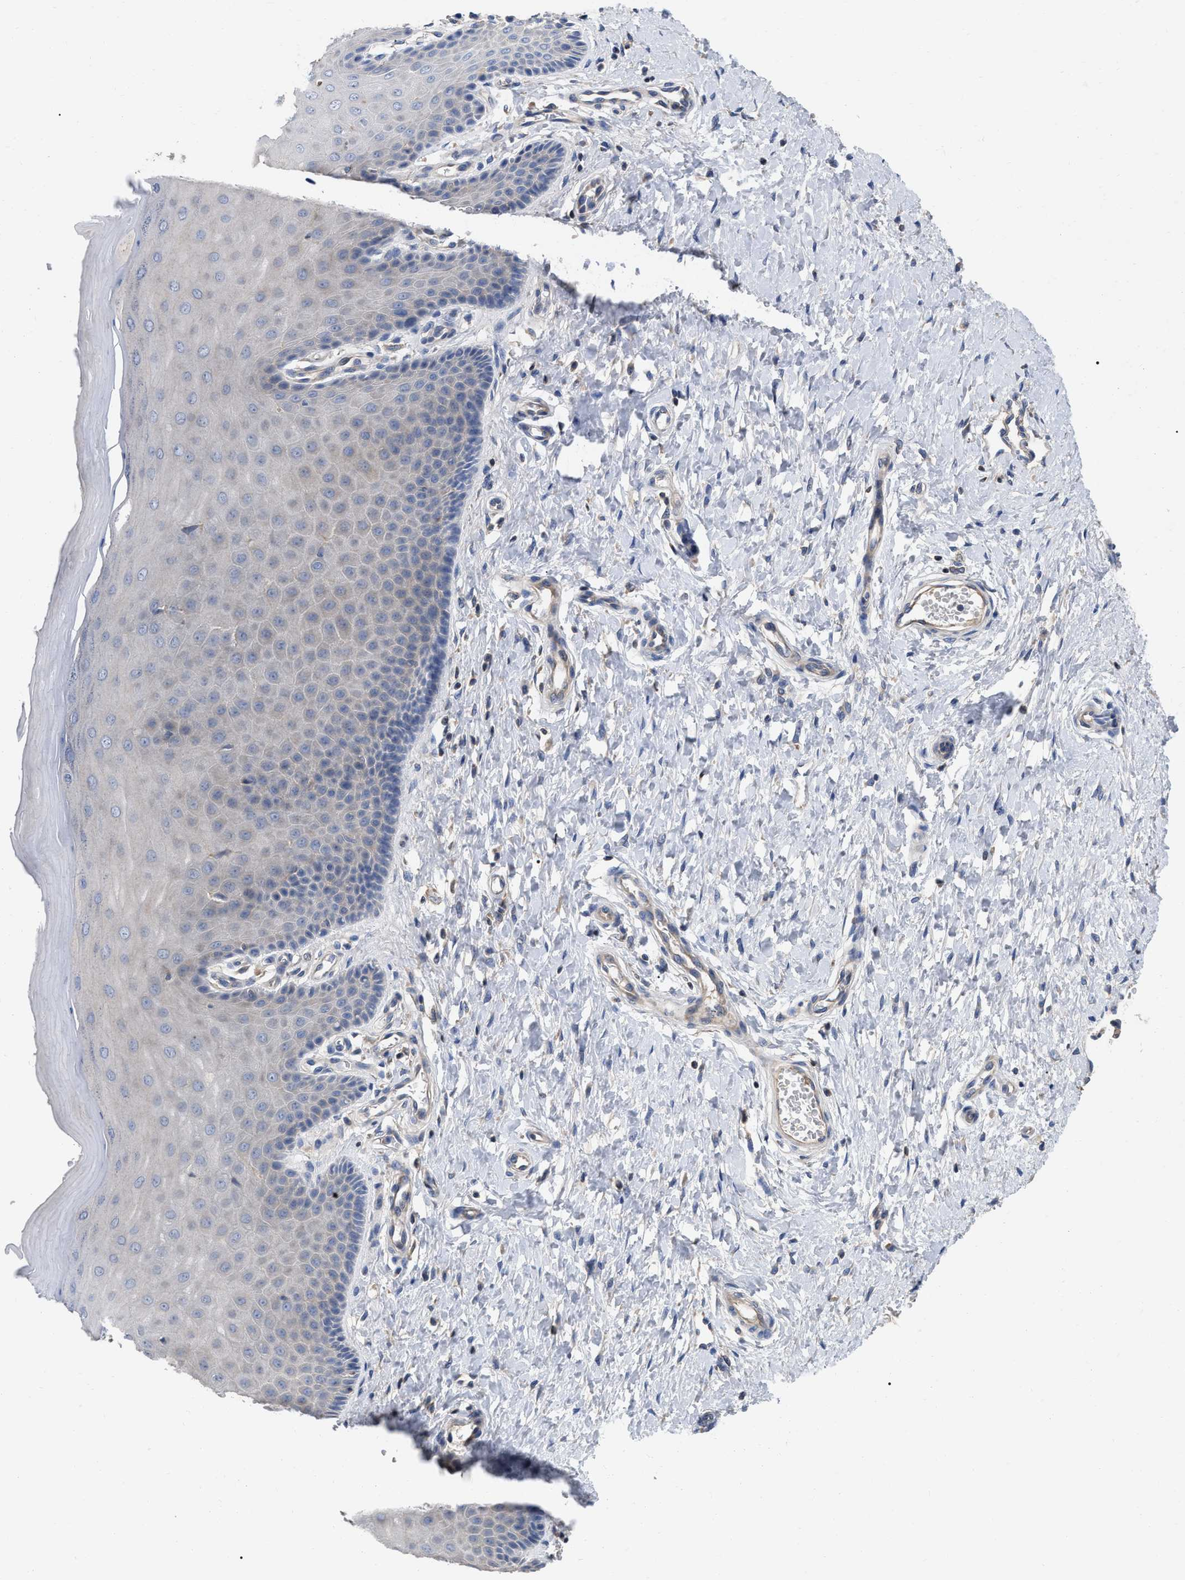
{"staining": {"intensity": "moderate", "quantity": "25%-75%", "location": "cytoplasmic/membranous"}, "tissue": "cervix", "cell_type": "Glandular cells", "image_type": "normal", "snomed": [{"axis": "morphology", "description": "Normal tissue, NOS"}, {"axis": "topography", "description": "Cervix"}], "caption": "DAB (3,3'-diaminobenzidine) immunohistochemical staining of unremarkable human cervix displays moderate cytoplasmic/membranous protein staining in about 25%-75% of glandular cells.", "gene": "RAP1GDS1", "patient": {"sex": "female", "age": 55}}